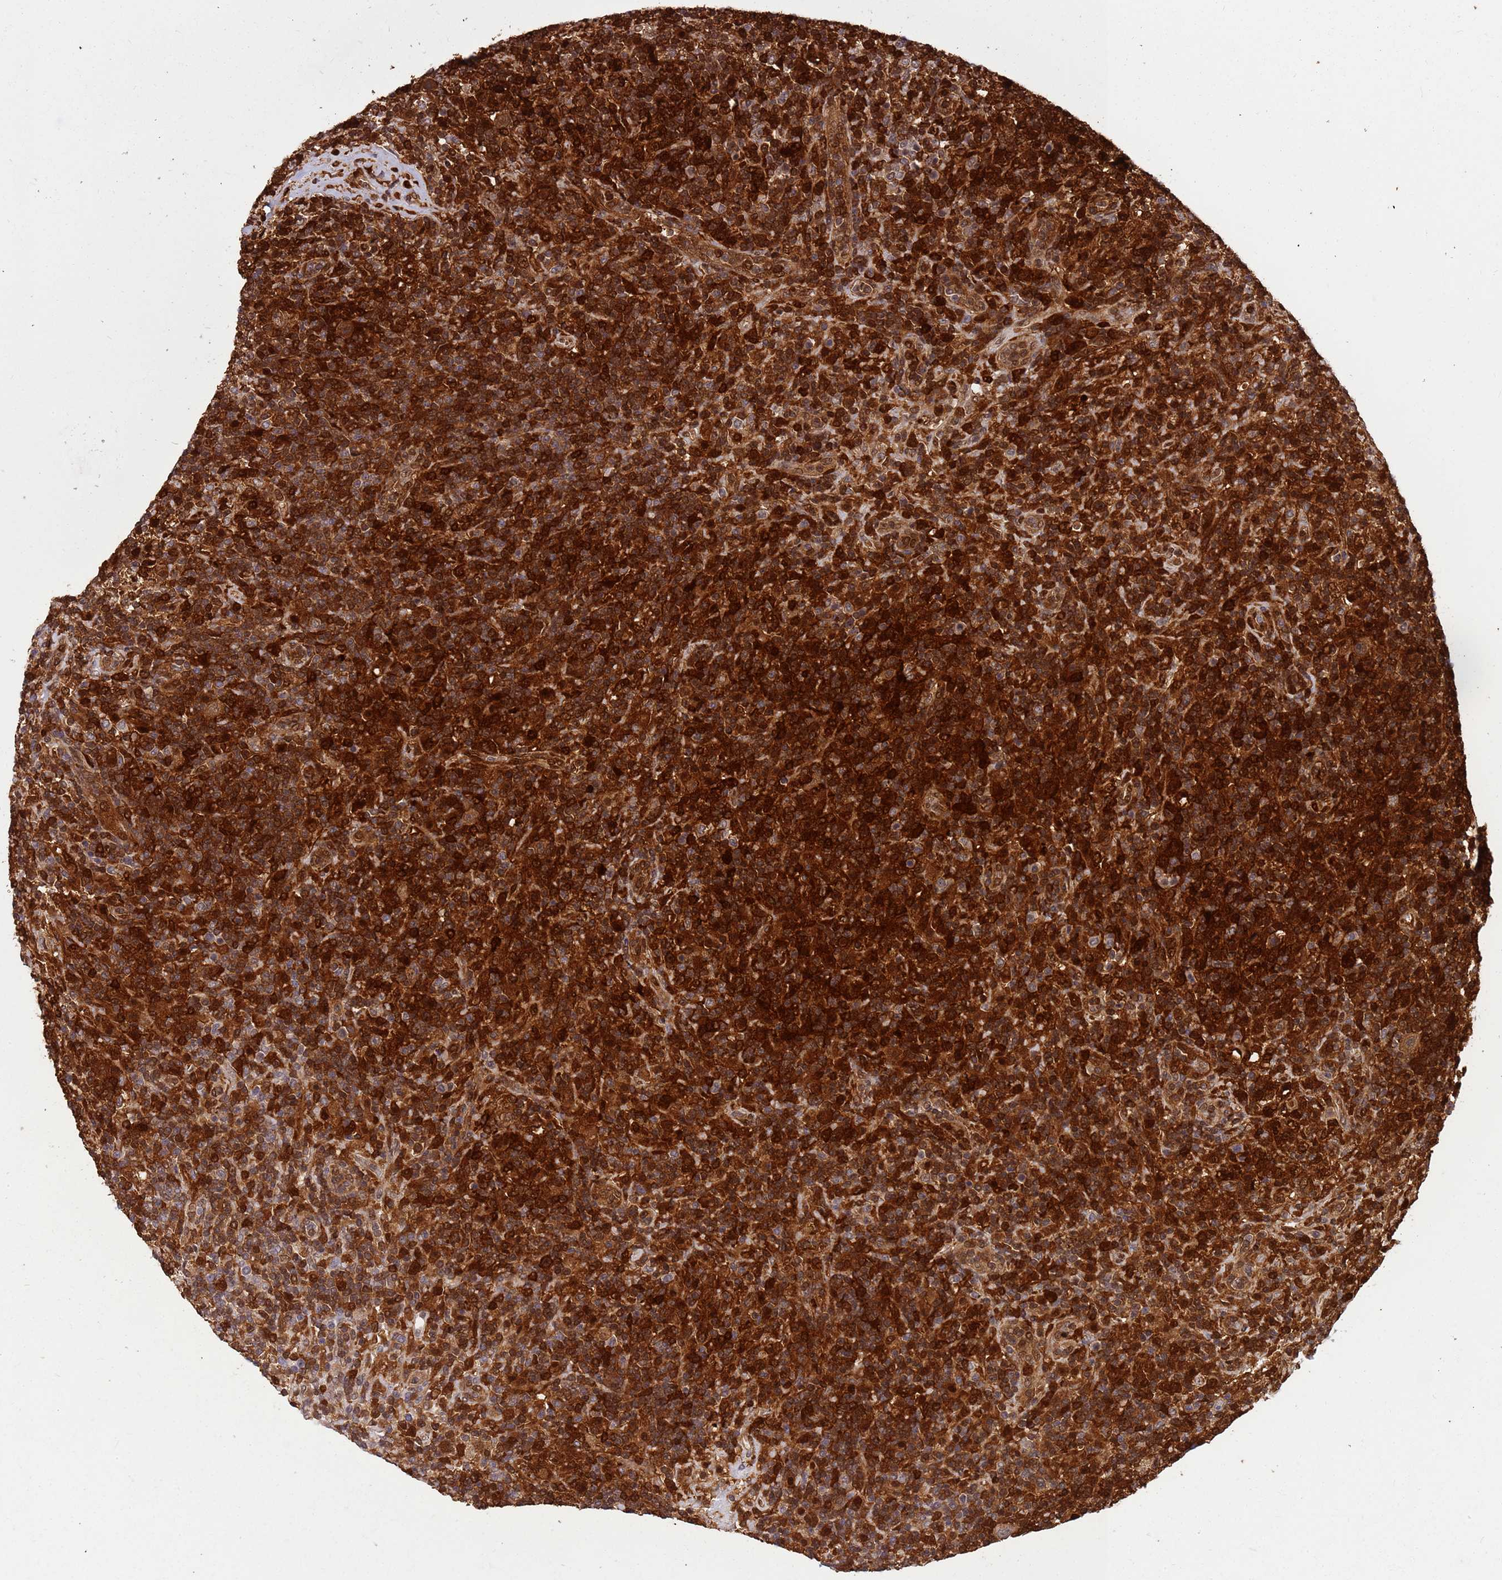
{"staining": {"intensity": "moderate", "quantity": ">75%", "location": "cytoplasmic/membranous"}, "tissue": "lymphoma", "cell_type": "Tumor cells", "image_type": "cancer", "snomed": [{"axis": "morphology", "description": "Hodgkin's disease, NOS"}, {"axis": "topography", "description": "Lymph node"}], "caption": "Brown immunohistochemical staining in human Hodgkin's disease exhibits moderate cytoplasmic/membranous positivity in approximately >75% of tumor cells.", "gene": "GBP2", "patient": {"sex": "male", "age": 70}}